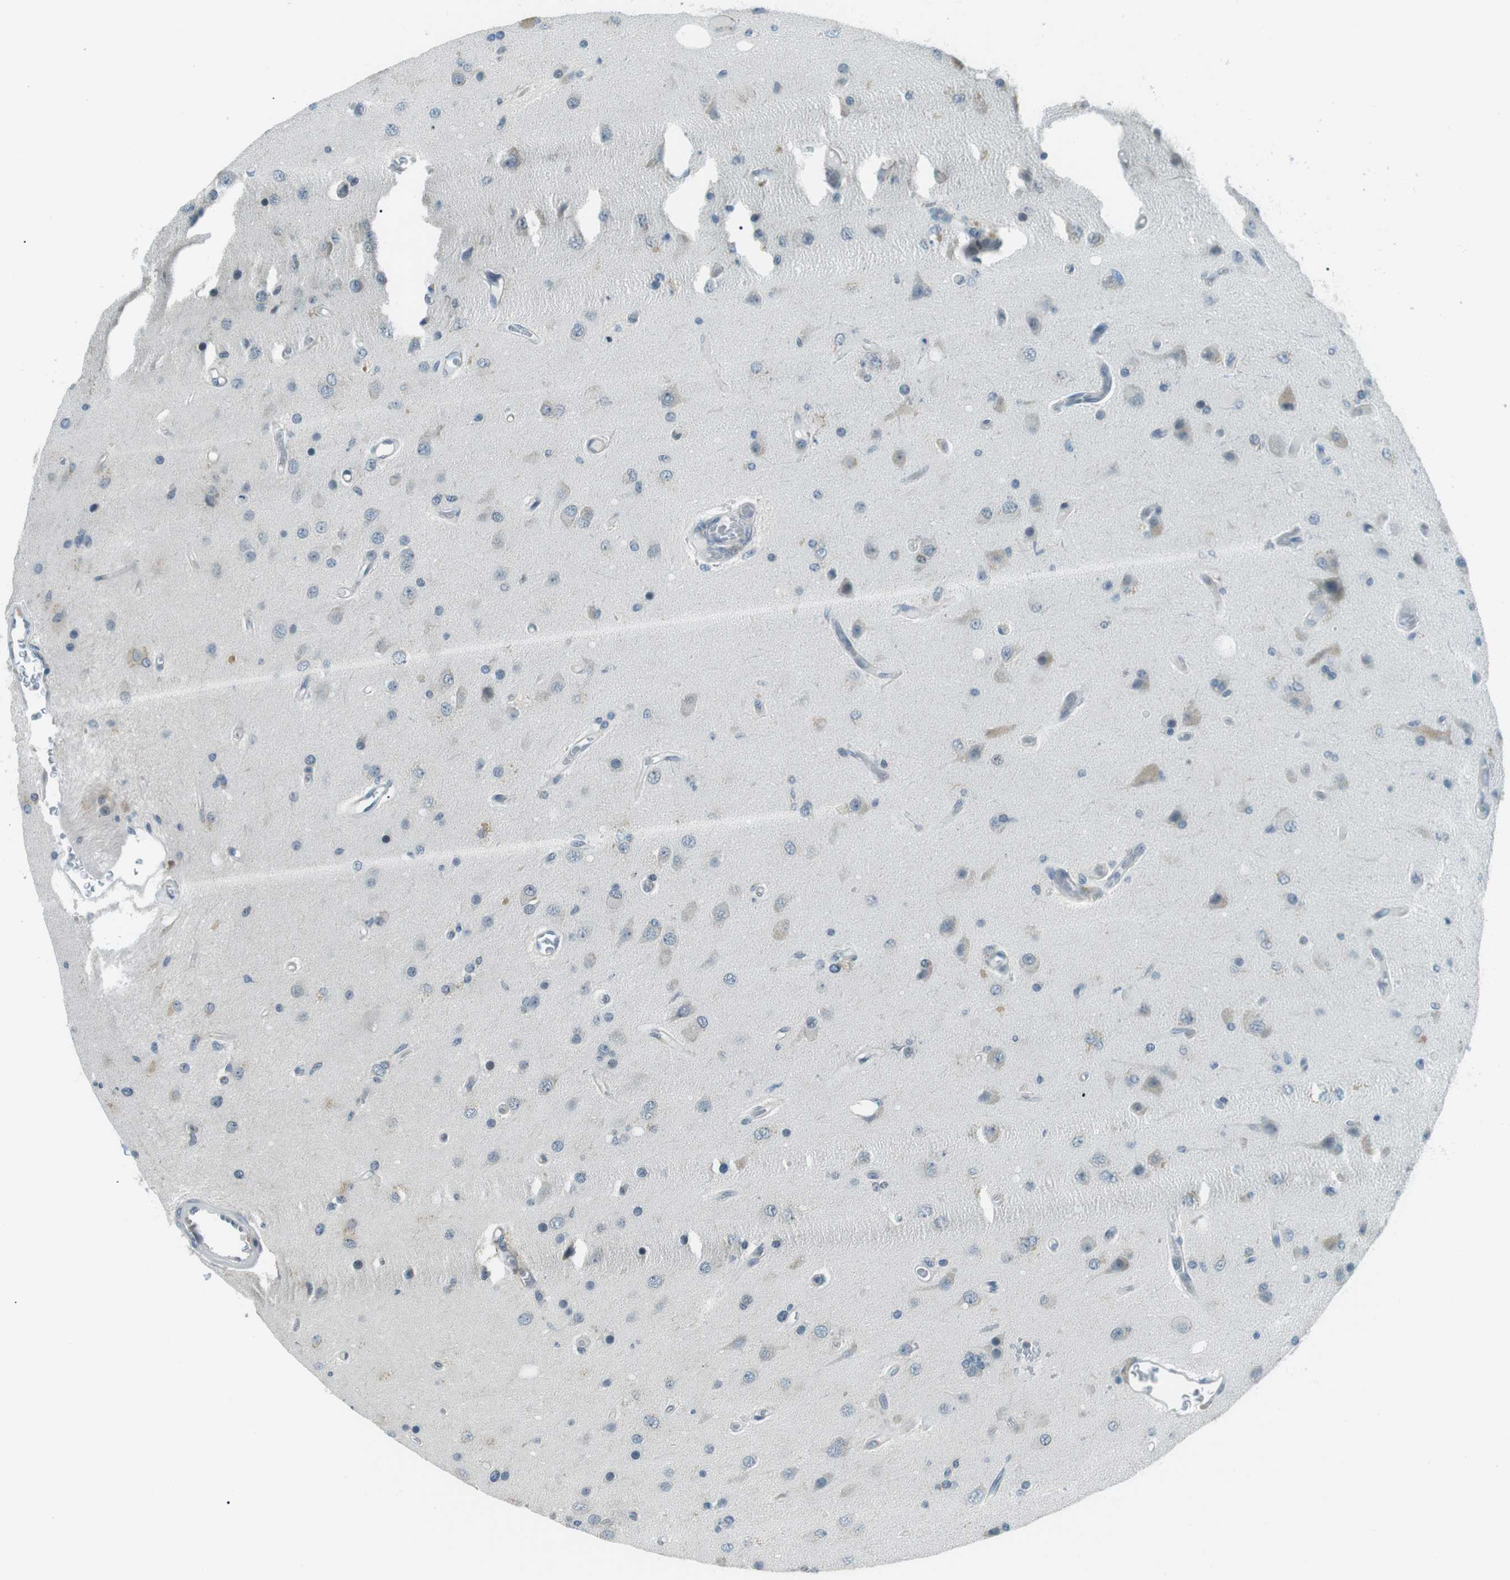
{"staining": {"intensity": "weak", "quantity": "25%-75%", "location": "cytoplasmic/membranous"}, "tissue": "glioma", "cell_type": "Tumor cells", "image_type": "cancer", "snomed": [{"axis": "morphology", "description": "Normal tissue, NOS"}, {"axis": "morphology", "description": "Glioma, malignant, High grade"}, {"axis": "topography", "description": "Cerebral cortex"}], "caption": "Immunohistochemistry photomicrograph of neoplastic tissue: human glioma stained using IHC reveals low levels of weak protein expression localized specifically in the cytoplasmic/membranous of tumor cells, appearing as a cytoplasmic/membranous brown color.", "gene": "SERPINB2", "patient": {"sex": "male", "age": 77}}